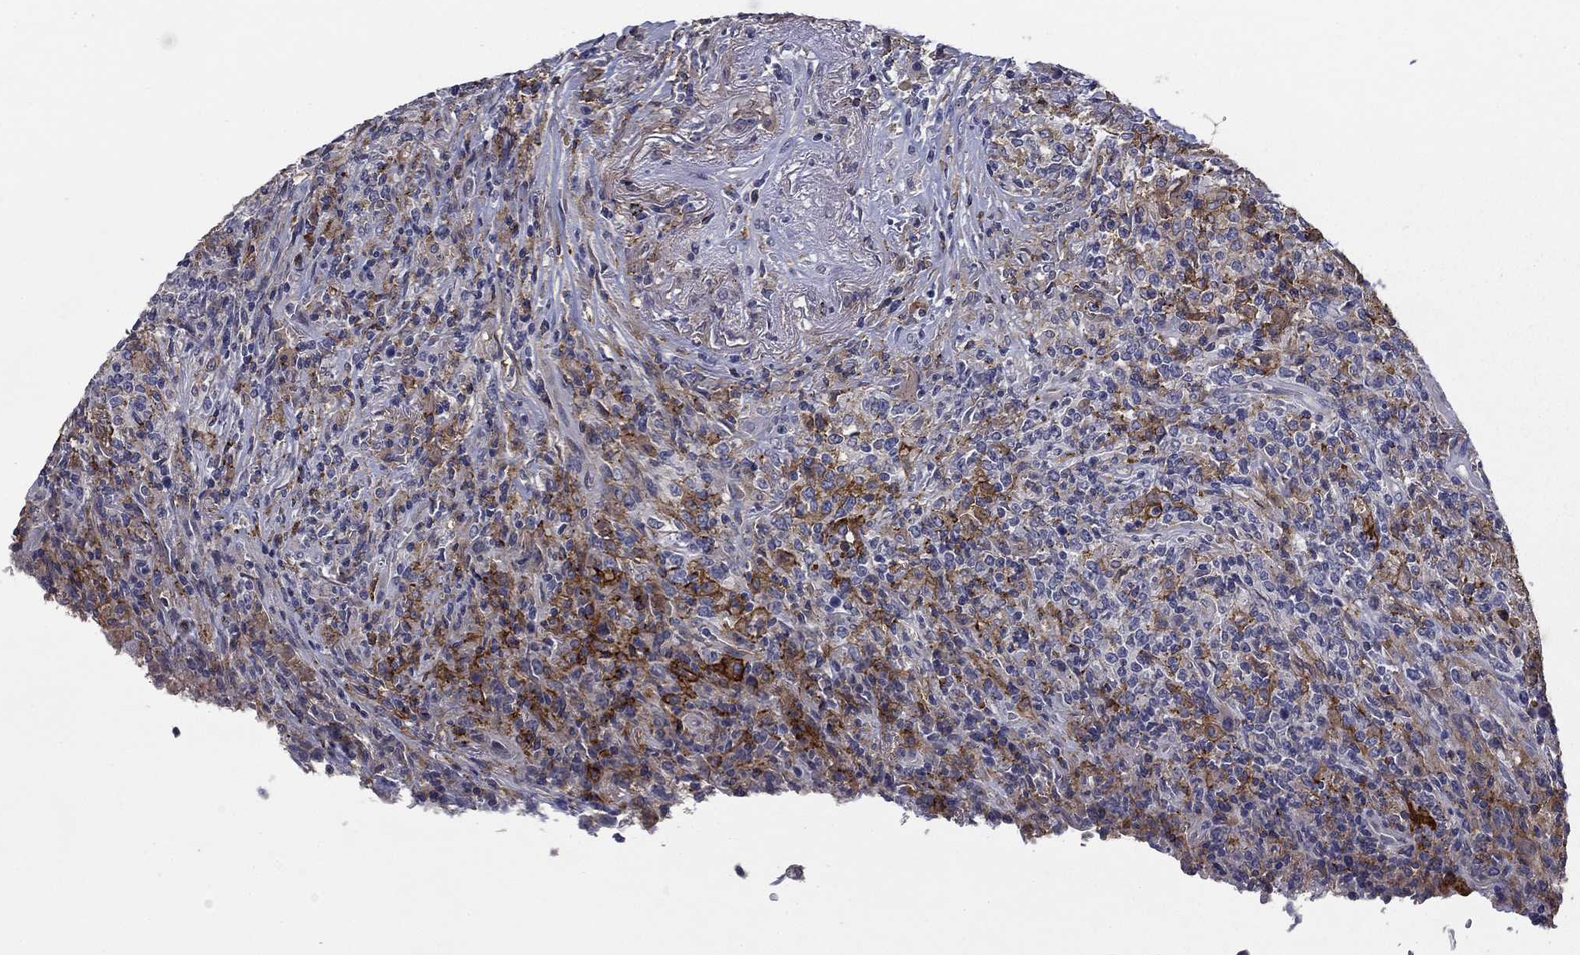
{"staining": {"intensity": "strong", "quantity": "<25%", "location": "cytoplasmic/membranous"}, "tissue": "lymphoma", "cell_type": "Tumor cells", "image_type": "cancer", "snomed": [{"axis": "morphology", "description": "Malignant lymphoma, non-Hodgkin's type, High grade"}, {"axis": "topography", "description": "Lung"}], "caption": "Approximately <25% of tumor cells in lymphoma exhibit strong cytoplasmic/membranous protein positivity as visualized by brown immunohistochemical staining.", "gene": "CD274", "patient": {"sex": "male", "age": 79}}